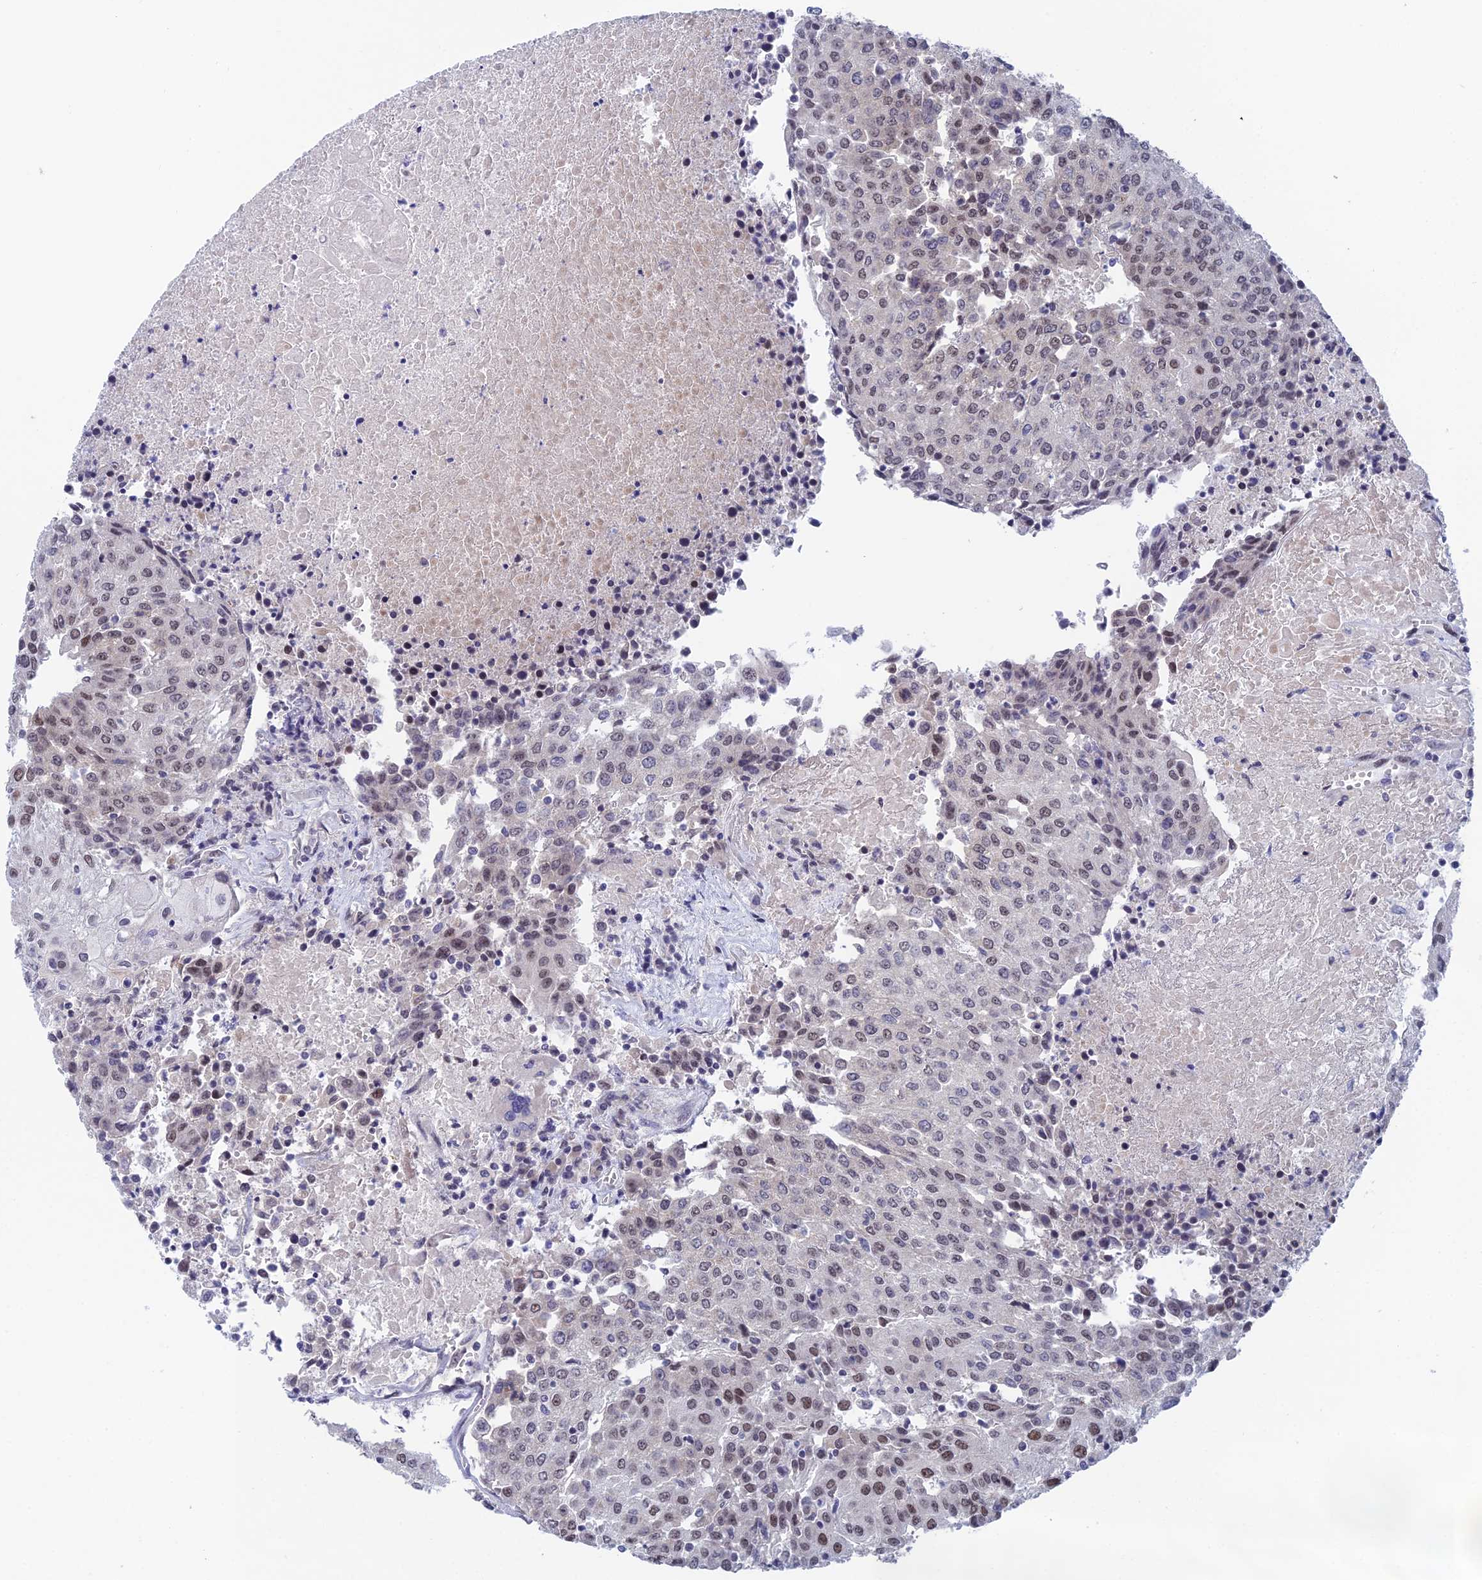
{"staining": {"intensity": "moderate", "quantity": "<25%", "location": "nuclear"}, "tissue": "urothelial cancer", "cell_type": "Tumor cells", "image_type": "cancer", "snomed": [{"axis": "morphology", "description": "Urothelial carcinoma, High grade"}, {"axis": "topography", "description": "Urinary bladder"}], "caption": "Immunohistochemistry (IHC) (DAB) staining of urothelial cancer demonstrates moderate nuclear protein expression in about <25% of tumor cells.", "gene": "NABP2", "patient": {"sex": "female", "age": 85}}